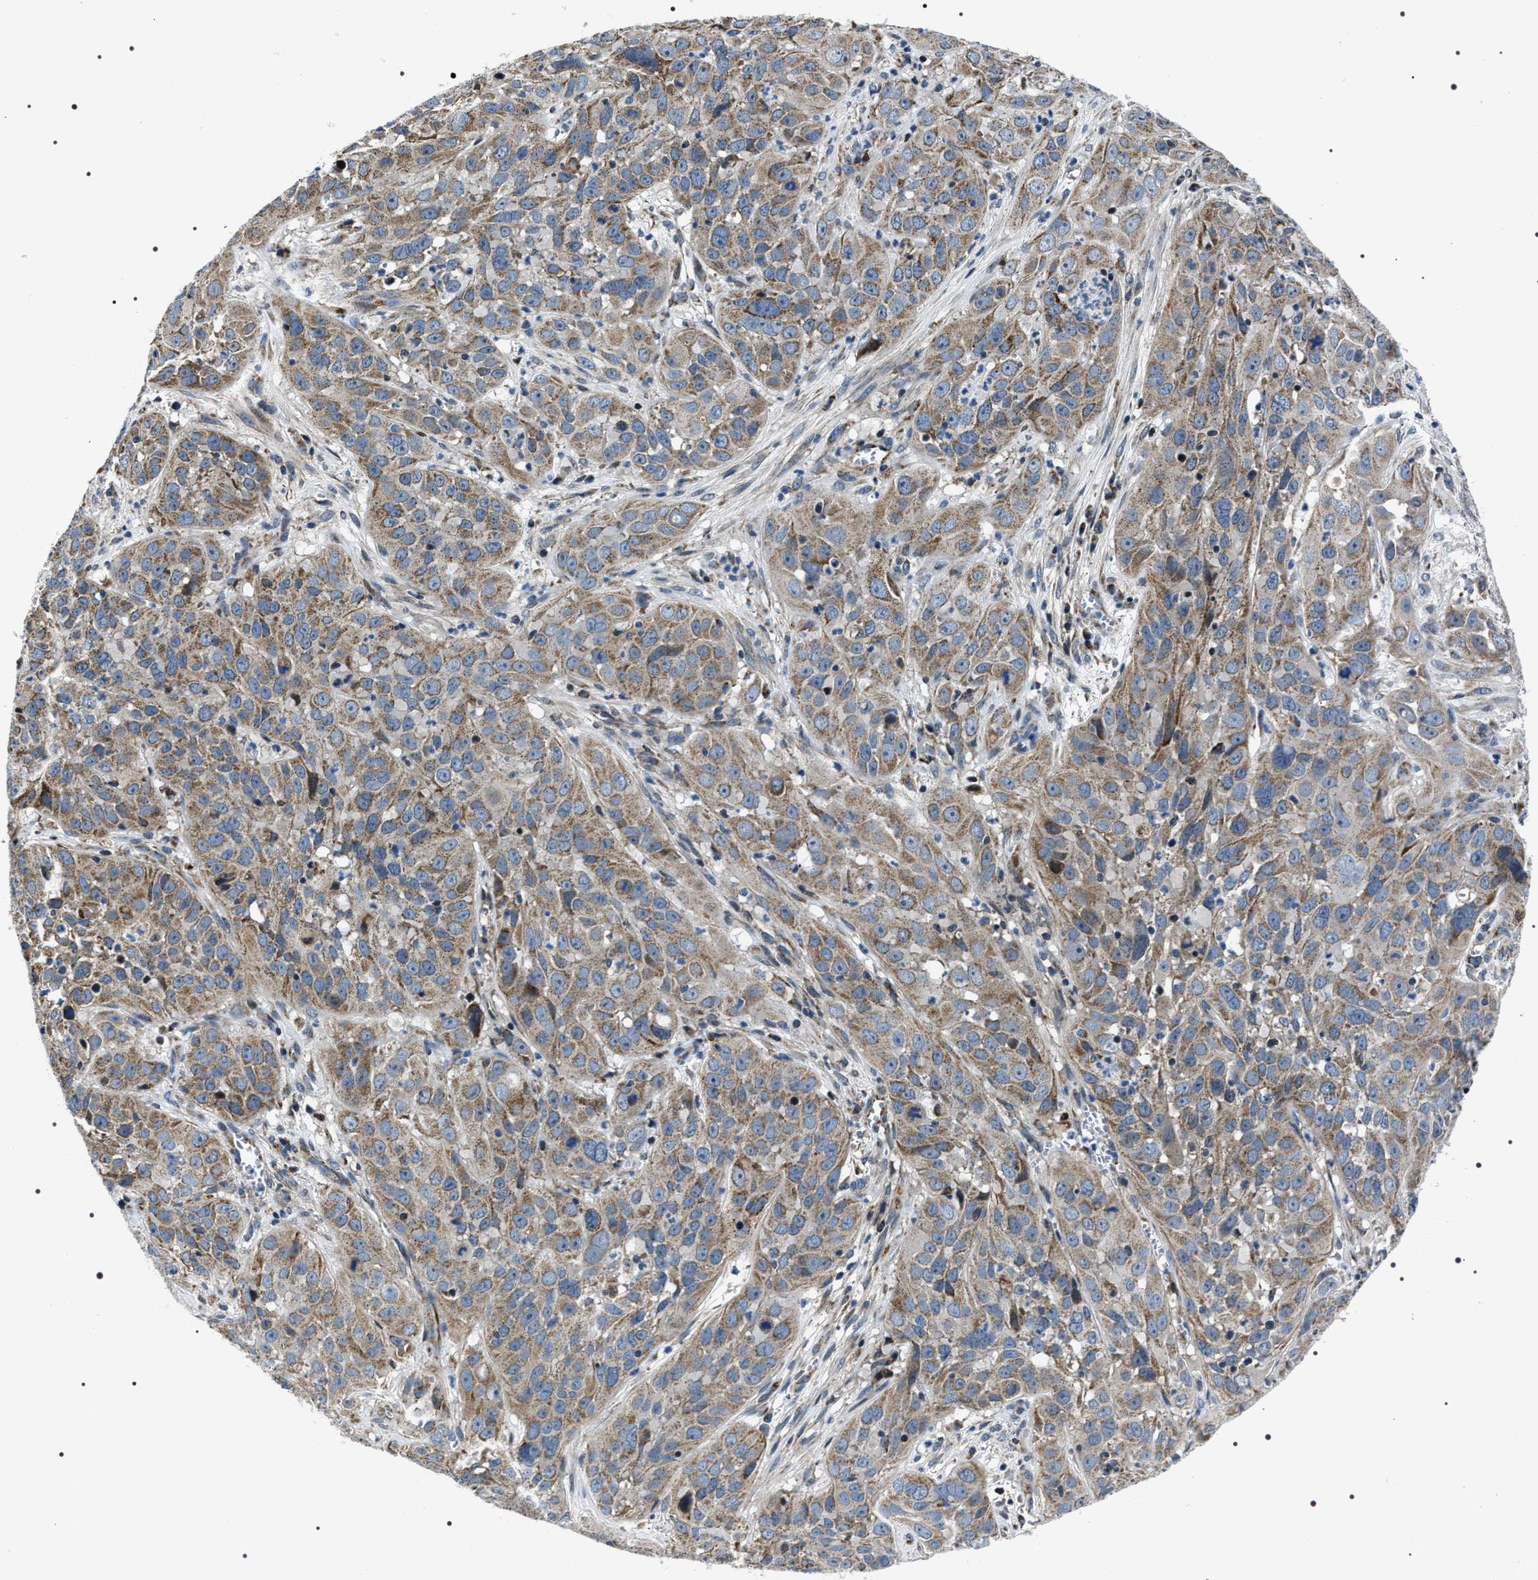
{"staining": {"intensity": "moderate", "quantity": ">75%", "location": "cytoplasmic/membranous"}, "tissue": "cervical cancer", "cell_type": "Tumor cells", "image_type": "cancer", "snomed": [{"axis": "morphology", "description": "Squamous cell carcinoma, NOS"}, {"axis": "topography", "description": "Cervix"}], "caption": "Immunohistochemical staining of human cervical cancer displays medium levels of moderate cytoplasmic/membranous protein staining in approximately >75% of tumor cells.", "gene": "NTMT1", "patient": {"sex": "female", "age": 32}}